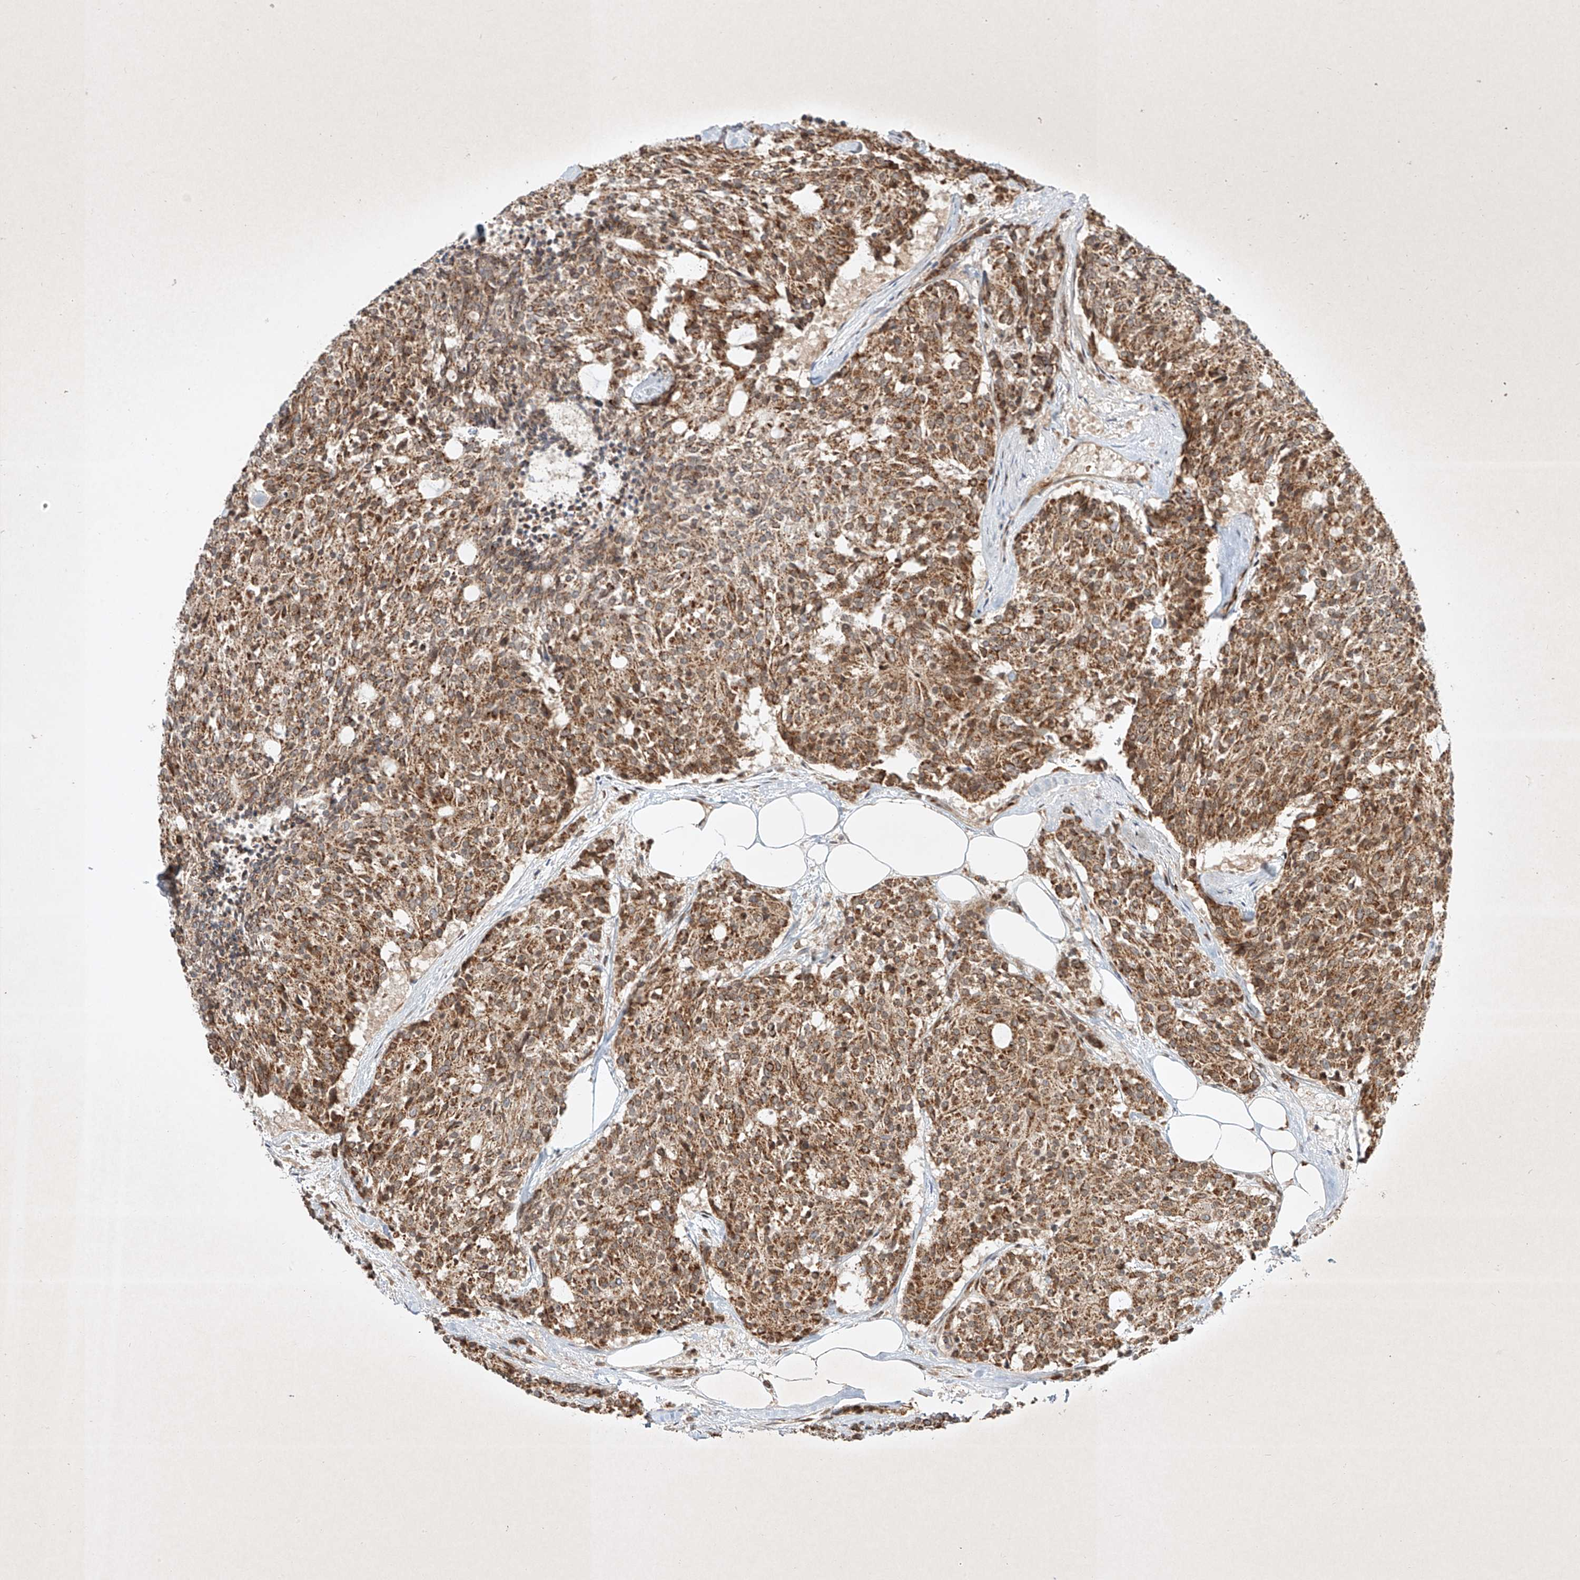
{"staining": {"intensity": "moderate", "quantity": ">75%", "location": "cytoplasmic/membranous"}, "tissue": "carcinoid", "cell_type": "Tumor cells", "image_type": "cancer", "snomed": [{"axis": "morphology", "description": "Carcinoid, malignant, NOS"}, {"axis": "topography", "description": "Pancreas"}], "caption": "A histopathology image of human carcinoid stained for a protein demonstrates moderate cytoplasmic/membranous brown staining in tumor cells. The staining was performed using DAB (3,3'-diaminobenzidine) to visualize the protein expression in brown, while the nuclei were stained in blue with hematoxylin (Magnification: 20x).", "gene": "EPG5", "patient": {"sex": "female", "age": 54}}